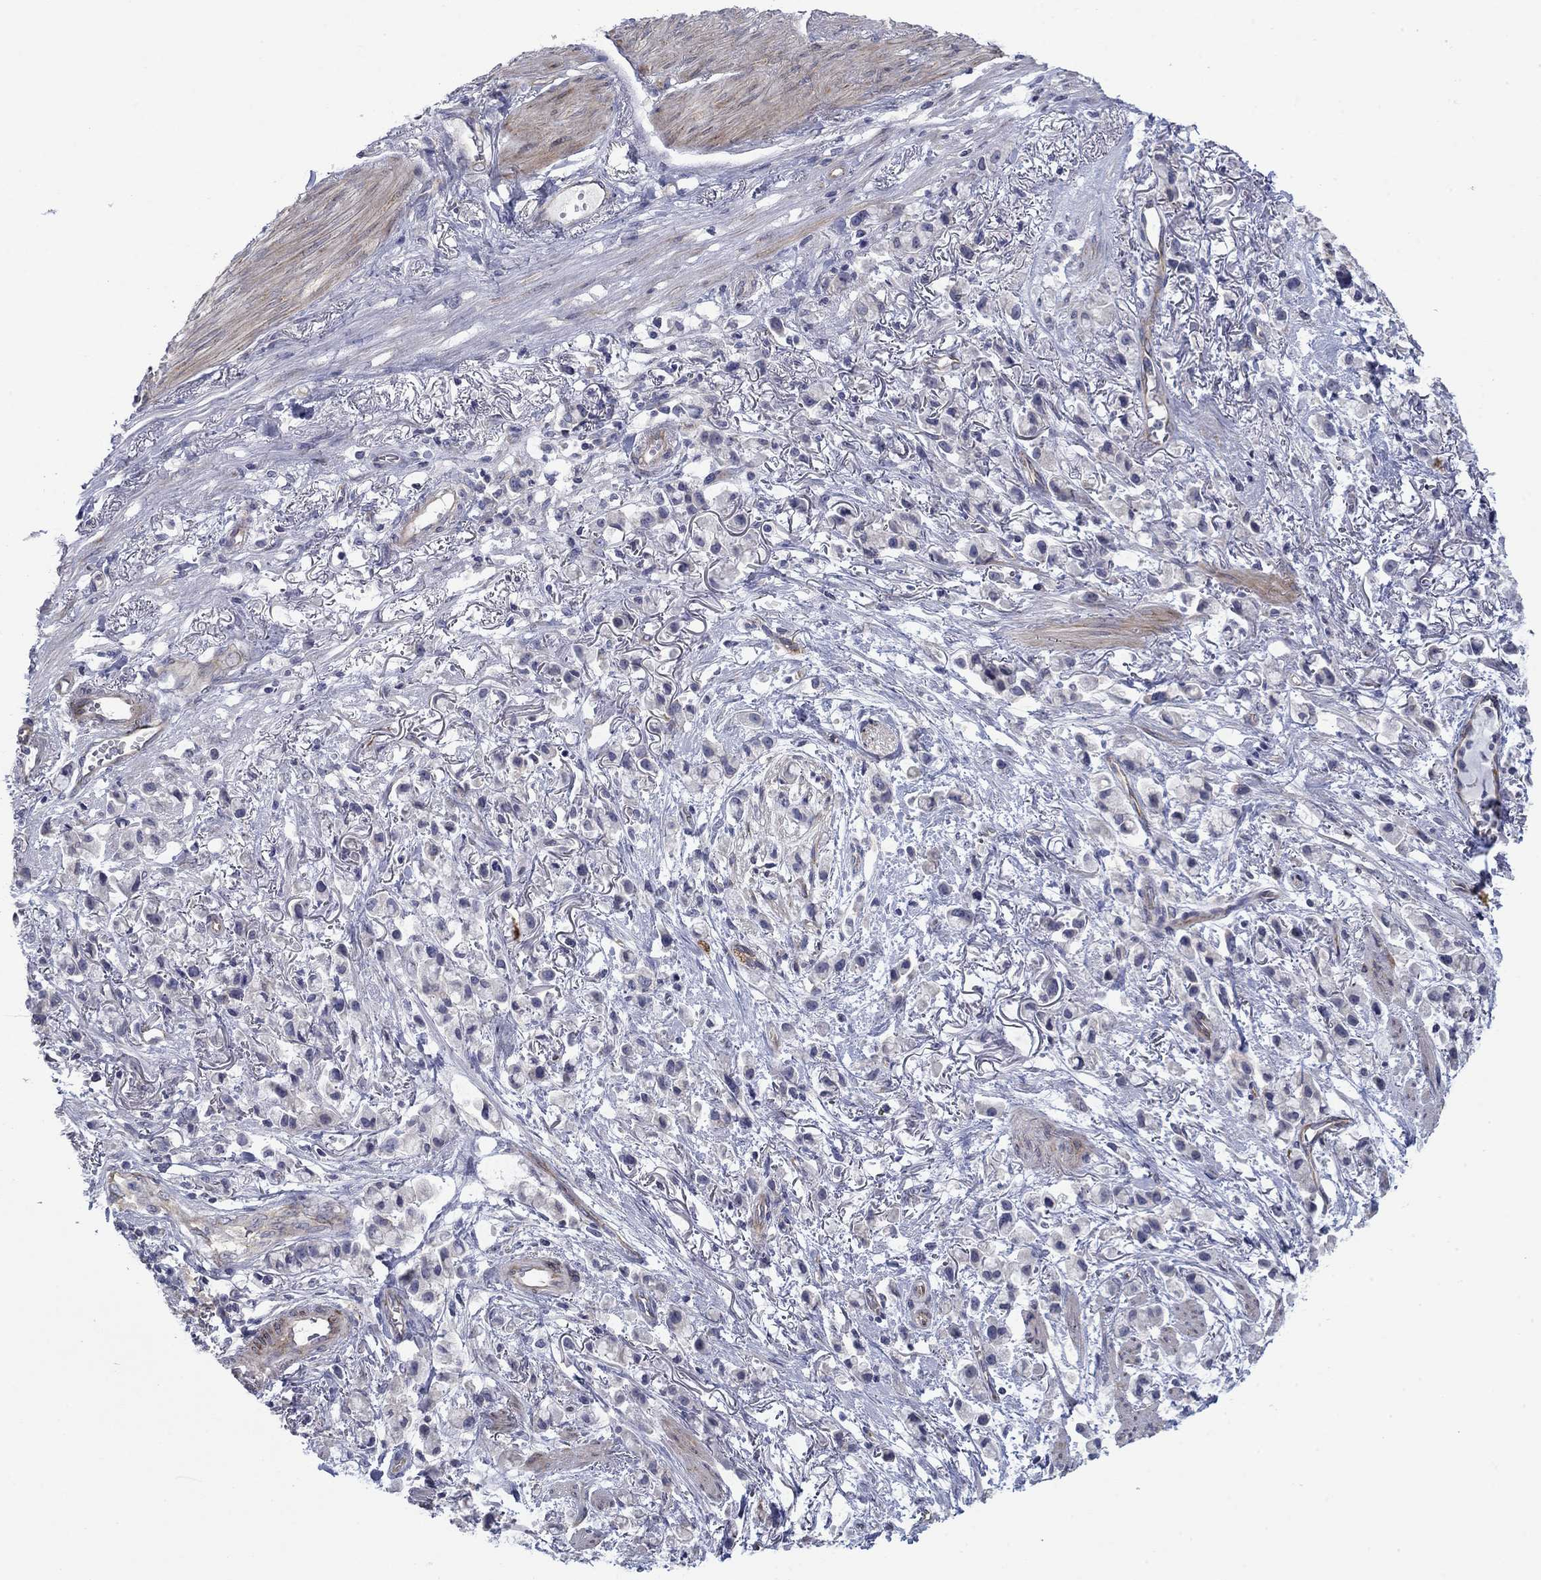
{"staining": {"intensity": "negative", "quantity": "none", "location": "none"}, "tissue": "stomach cancer", "cell_type": "Tumor cells", "image_type": "cancer", "snomed": [{"axis": "morphology", "description": "Adenocarcinoma, NOS"}, {"axis": "topography", "description": "Stomach"}], "caption": "A photomicrograph of stomach cancer stained for a protein shows no brown staining in tumor cells. (Immunohistochemistry, brightfield microscopy, high magnification).", "gene": "FXR1", "patient": {"sex": "female", "age": 81}}